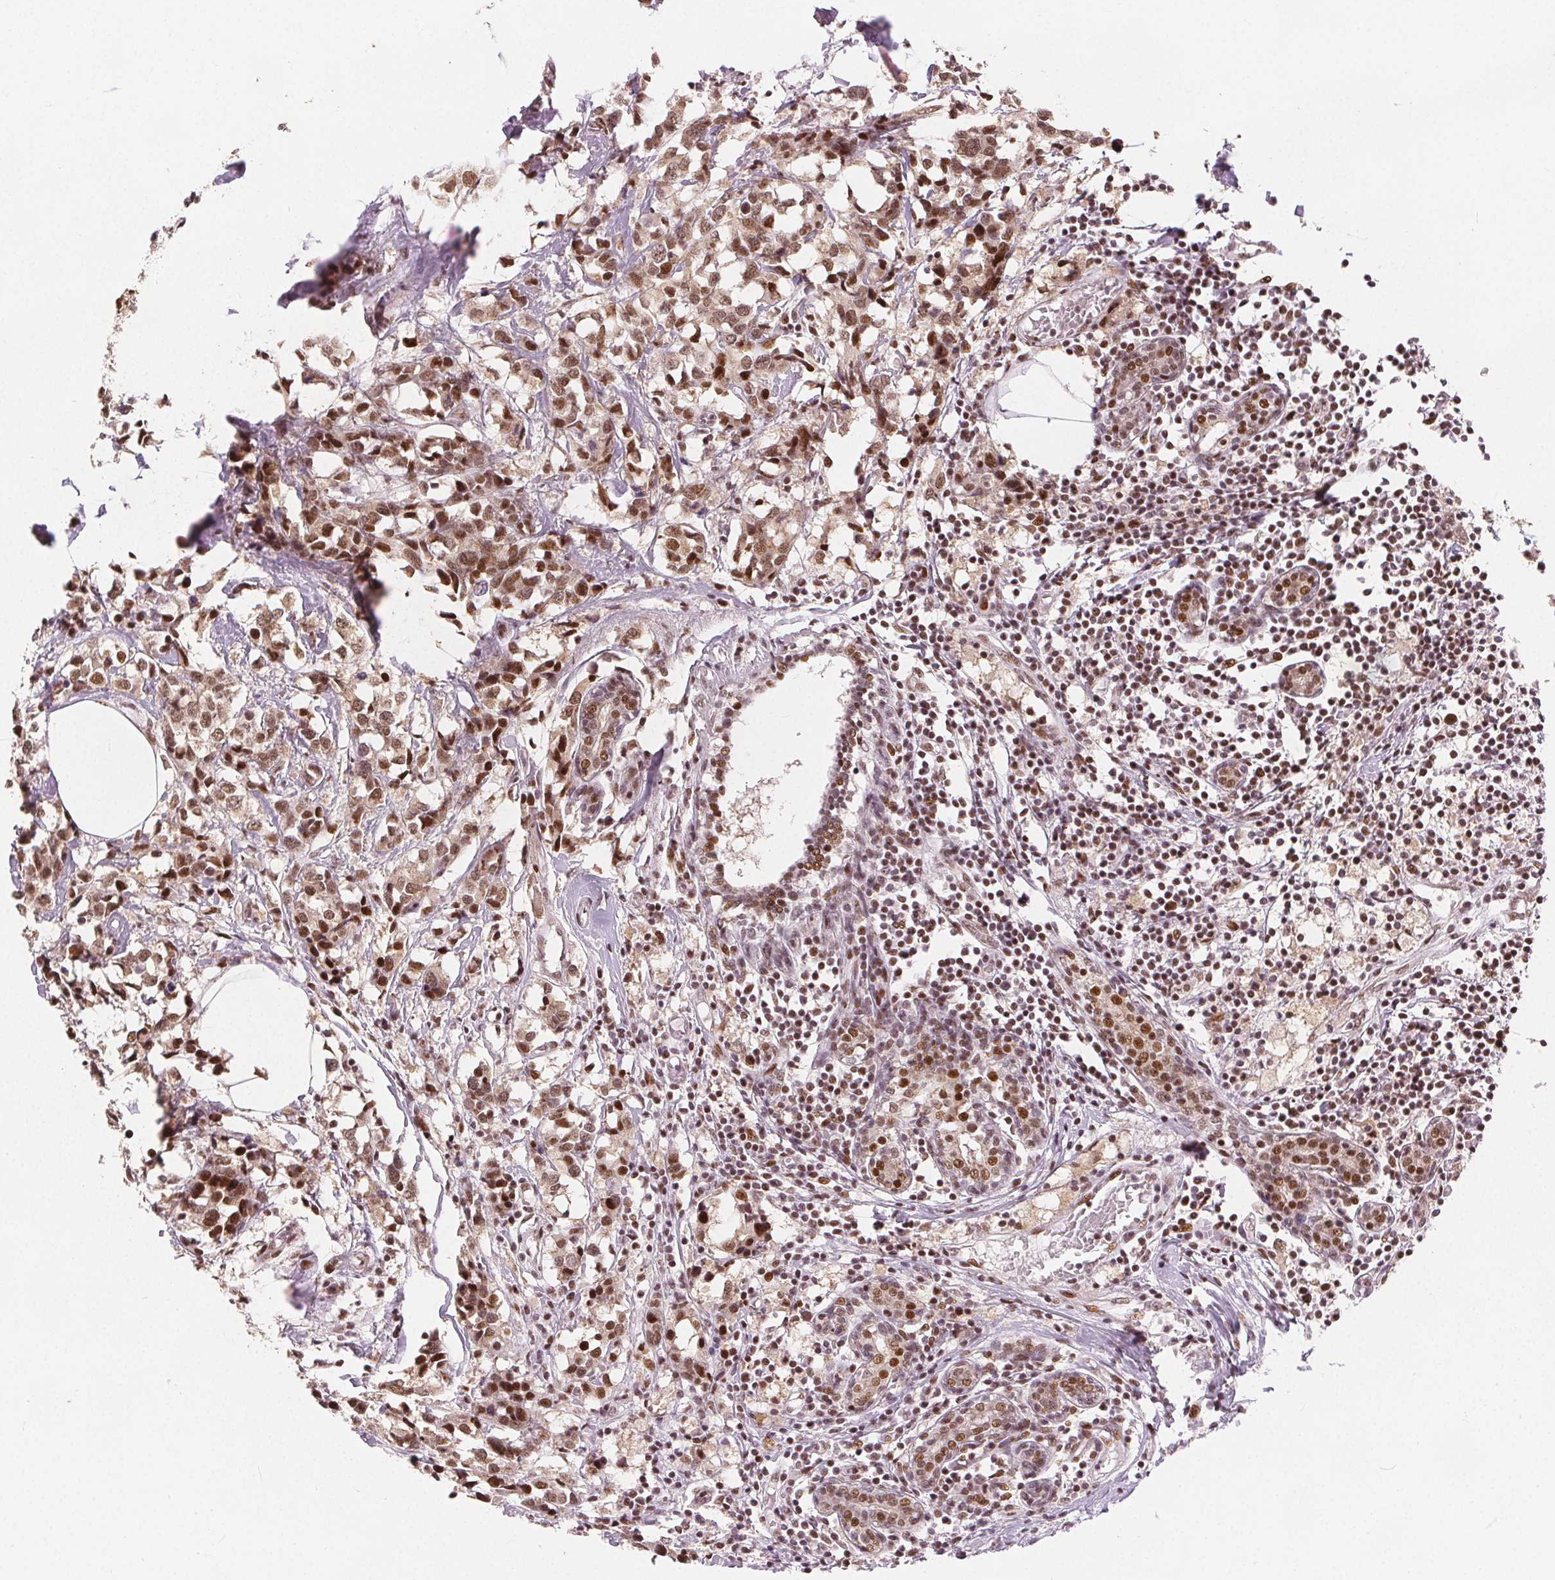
{"staining": {"intensity": "moderate", "quantity": ">75%", "location": "nuclear"}, "tissue": "breast cancer", "cell_type": "Tumor cells", "image_type": "cancer", "snomed": [{"axis": "morphology", "description": "Lobular carcinoma"}, {"axis": "topography", "description": "Breast"}], "caption": "Moderate nuclear expression for a protein is identified in about >75% of tumor cells of breast lobular carcinoma using immunohistochemistry (IHC).", "gene": "ZNF703", "patient": {"sex": "female", "age": 59}}